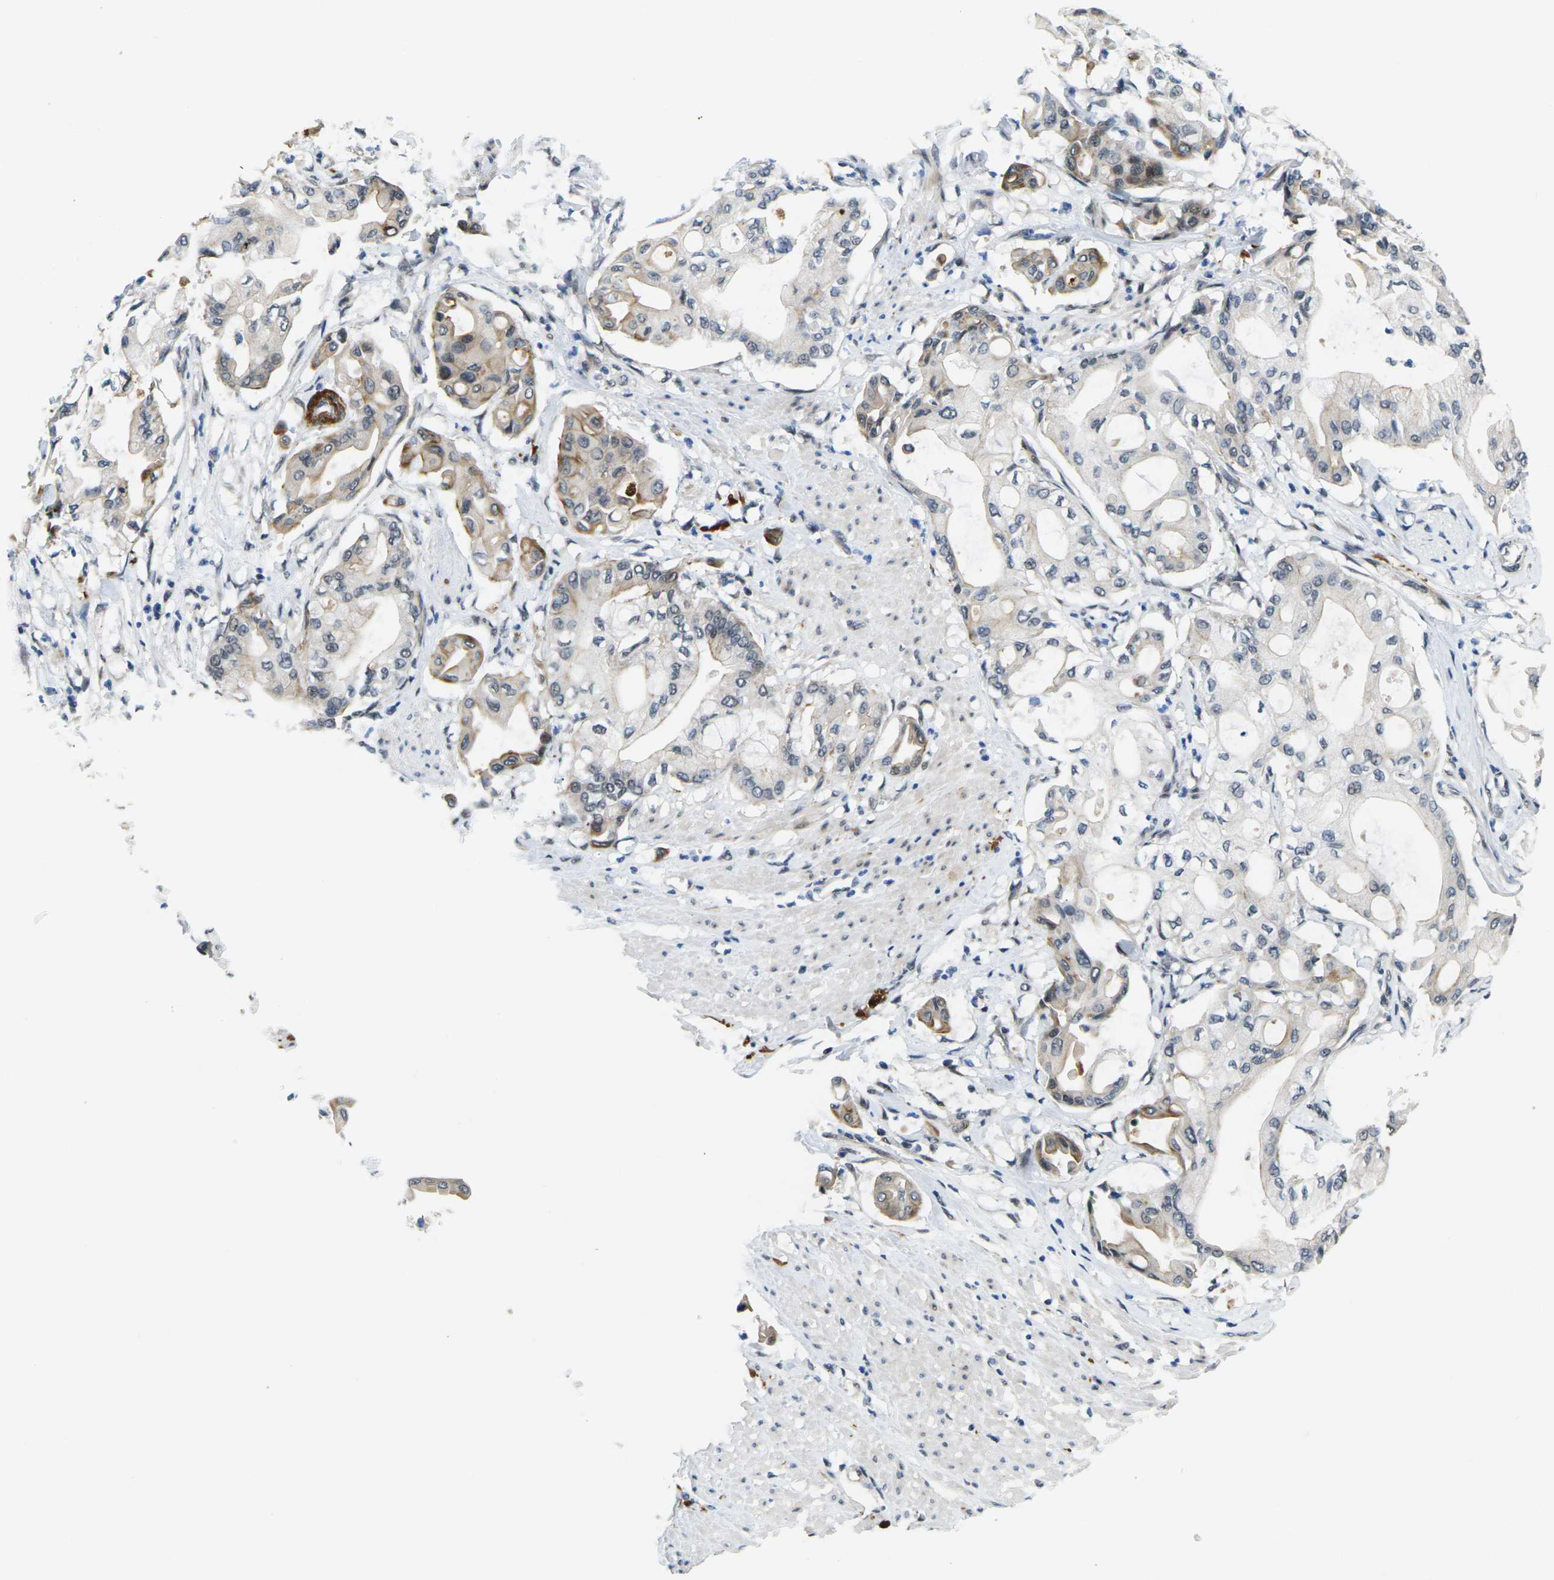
{"staining": {"intensity": "moderate", "quantity": "25%-75%", "location": "cytoplasmic/membranous"}, "tissue": "pancreatic cancer", "cell_type": "Tumor cells", "image_type": "cancer", "snomed": [{"axis": "morphology", "description": "Adenocarcinoma, NOS"}, {"axis": "morphology", "description": "Adenocarcinoma, metastatic, NOS"}, {"axis": "topography", "description": "Lymph node"}, {"axis": "topography", "description": "Pancreas"}, {"axis": "topography", "description": "Duodenum"}], "caption": "Immunohistochemical staining of pancreatic cancer (metastatic adenocarcinoma) reveals medium levels of moderate cytoplasmic/membranous expression in about 25%-75% of tumor cells. (IHC, brightfield microscopy, high magnification).", "gene": "RBM7", "patient": {"sex": "female", "age": 64}}